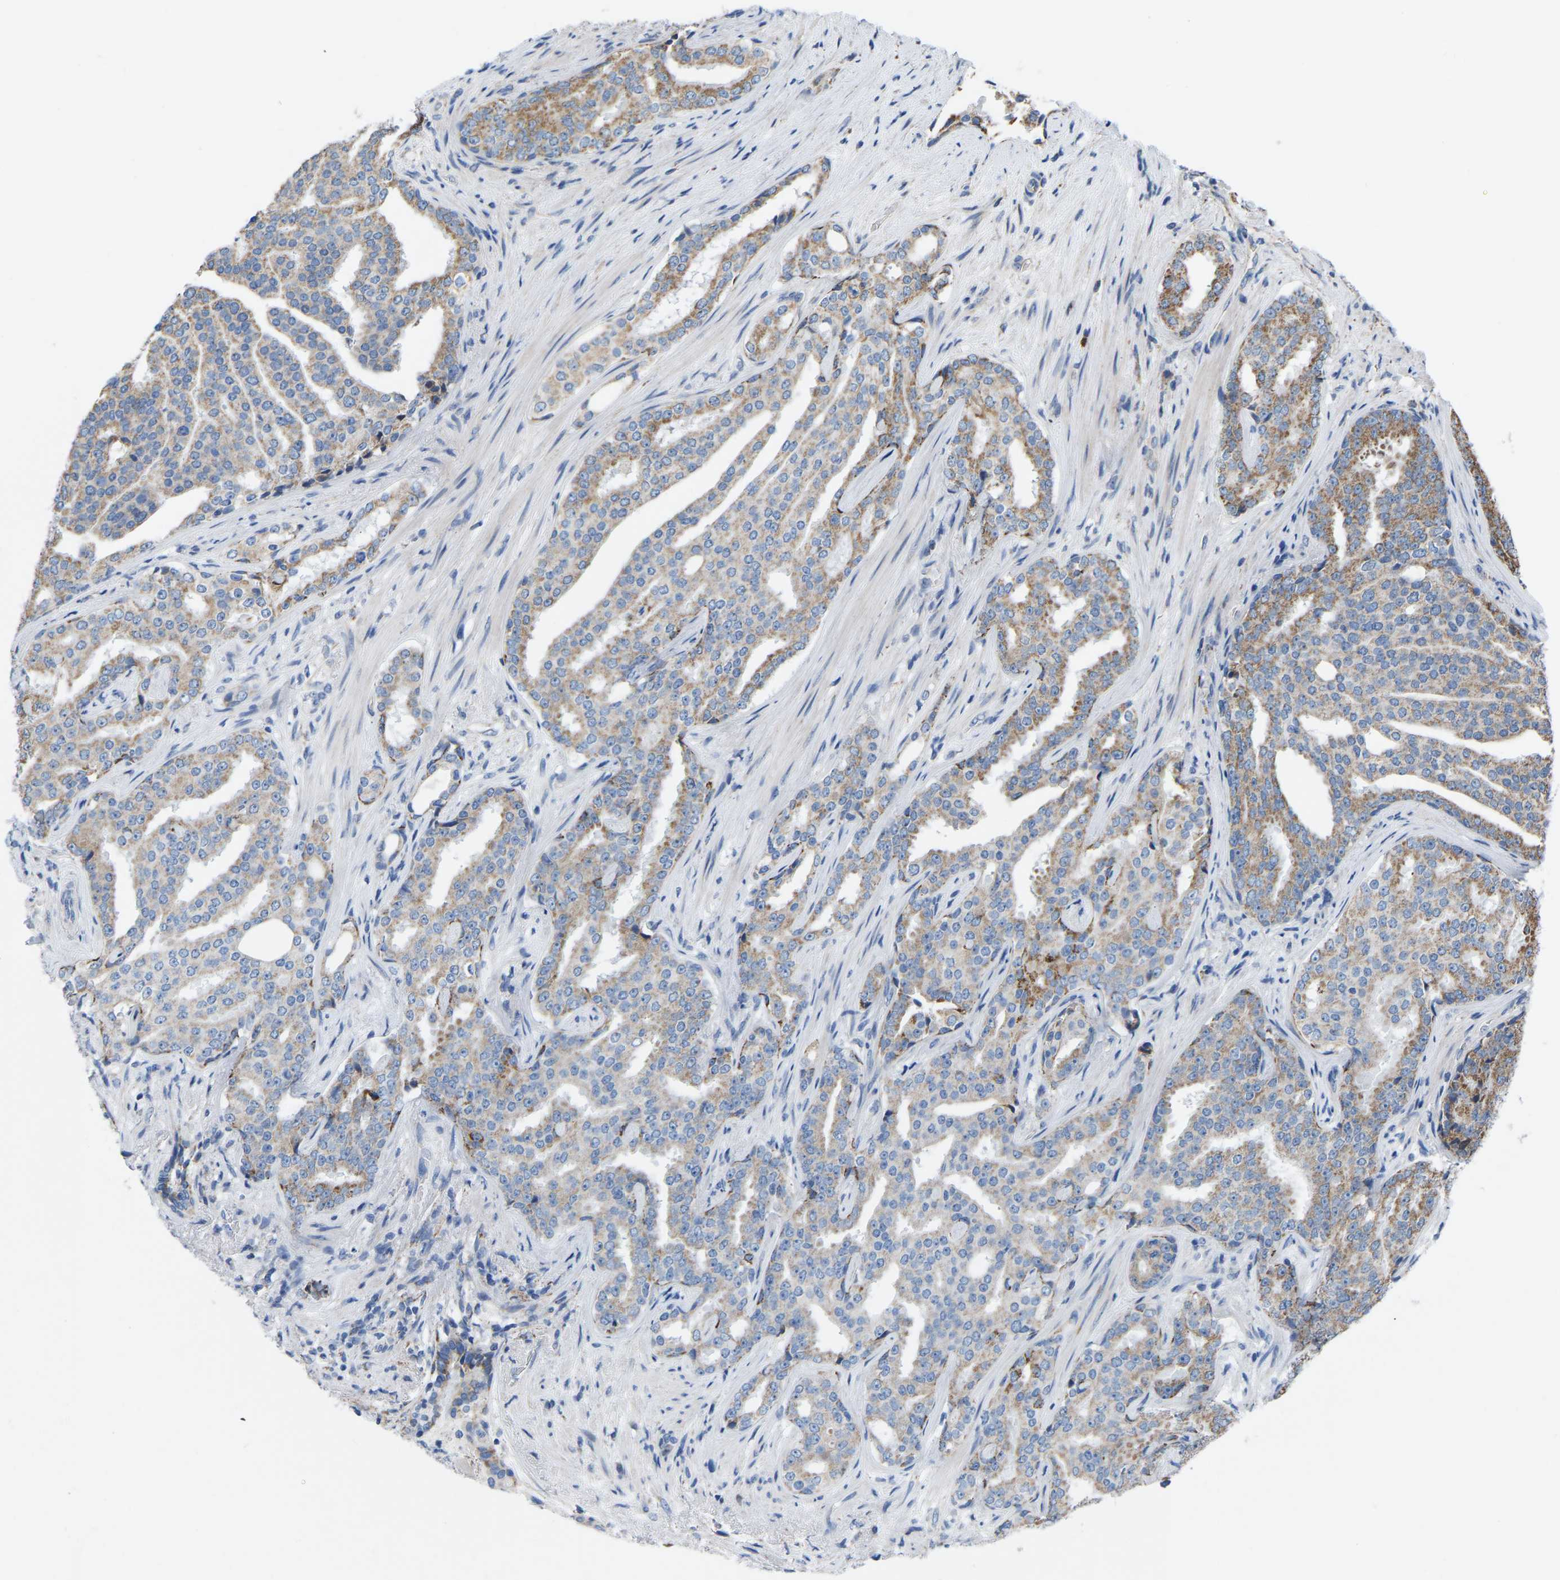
{"staining": {"intensity": "moderate", "quantity": "<25%", "location": "cytoplasmic/membranous"}, "tissue": "prostate cancer", "cell_type": "Tumor cells", "image_type": "cancer", "snomed": [{"axis": "morphology", "description": "Adenocarcinoma, High grade"}, {"axis": "topography", "description": "Prostate"}], "caption": "A photomicrograph showing moderate cytoplasmic/membranous positivity in approximately <25% of tumor cells in prostate cancer (adenocarcinoma (high-grade)), as visualized by brown immunohistochemical staining.", "gene": "BCL10", "patient": {"sex": "male", "age": 71}}